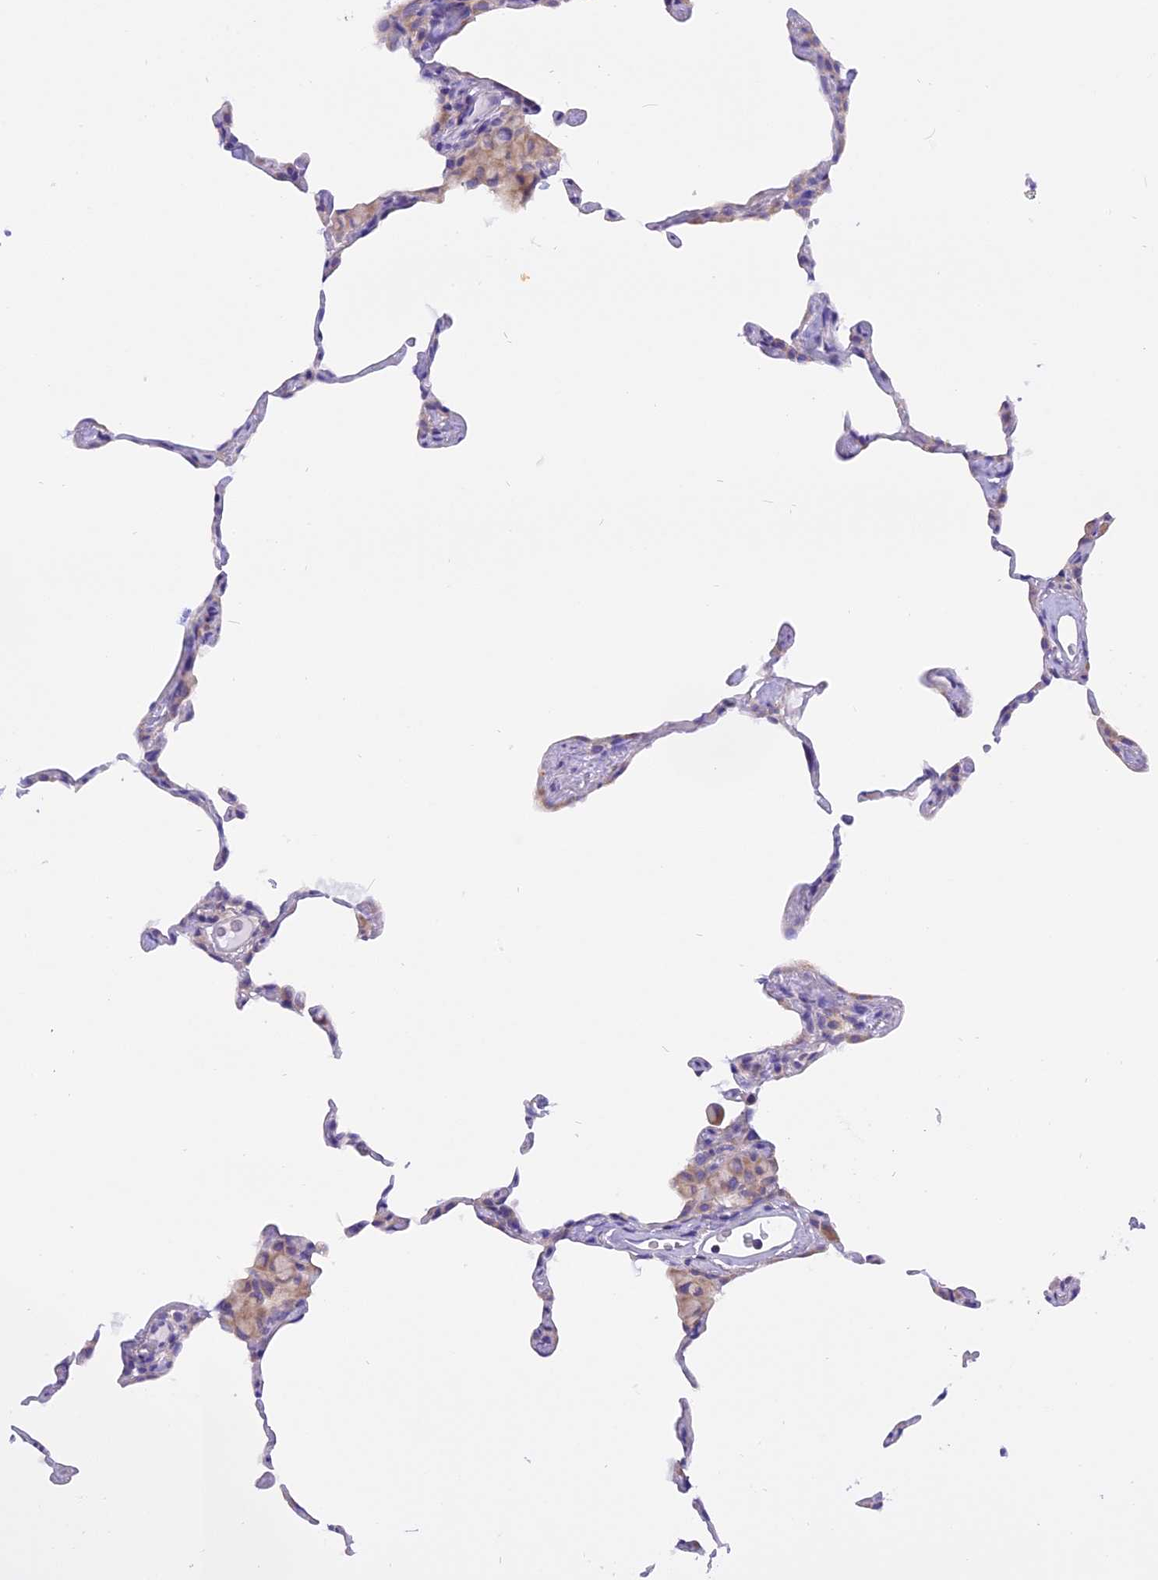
{"staining": {"intensity": "negative", "quantity": "none", "location": "none"}, "tissue": "lung", "cell_type": "Alveolar cells", "image_type": "normal", "snomed": [{"axis": "morphology", "description": "Normal tissue, NOS"}, {"axis": "topography", "description": "Lung"}], "caption": "Alveolar cells are negative for protein expression in unremarkable human lung. Nuclei are stained in blue.", "gene": "TRIM3", "patient": {"sex": "female", "age": 57}}